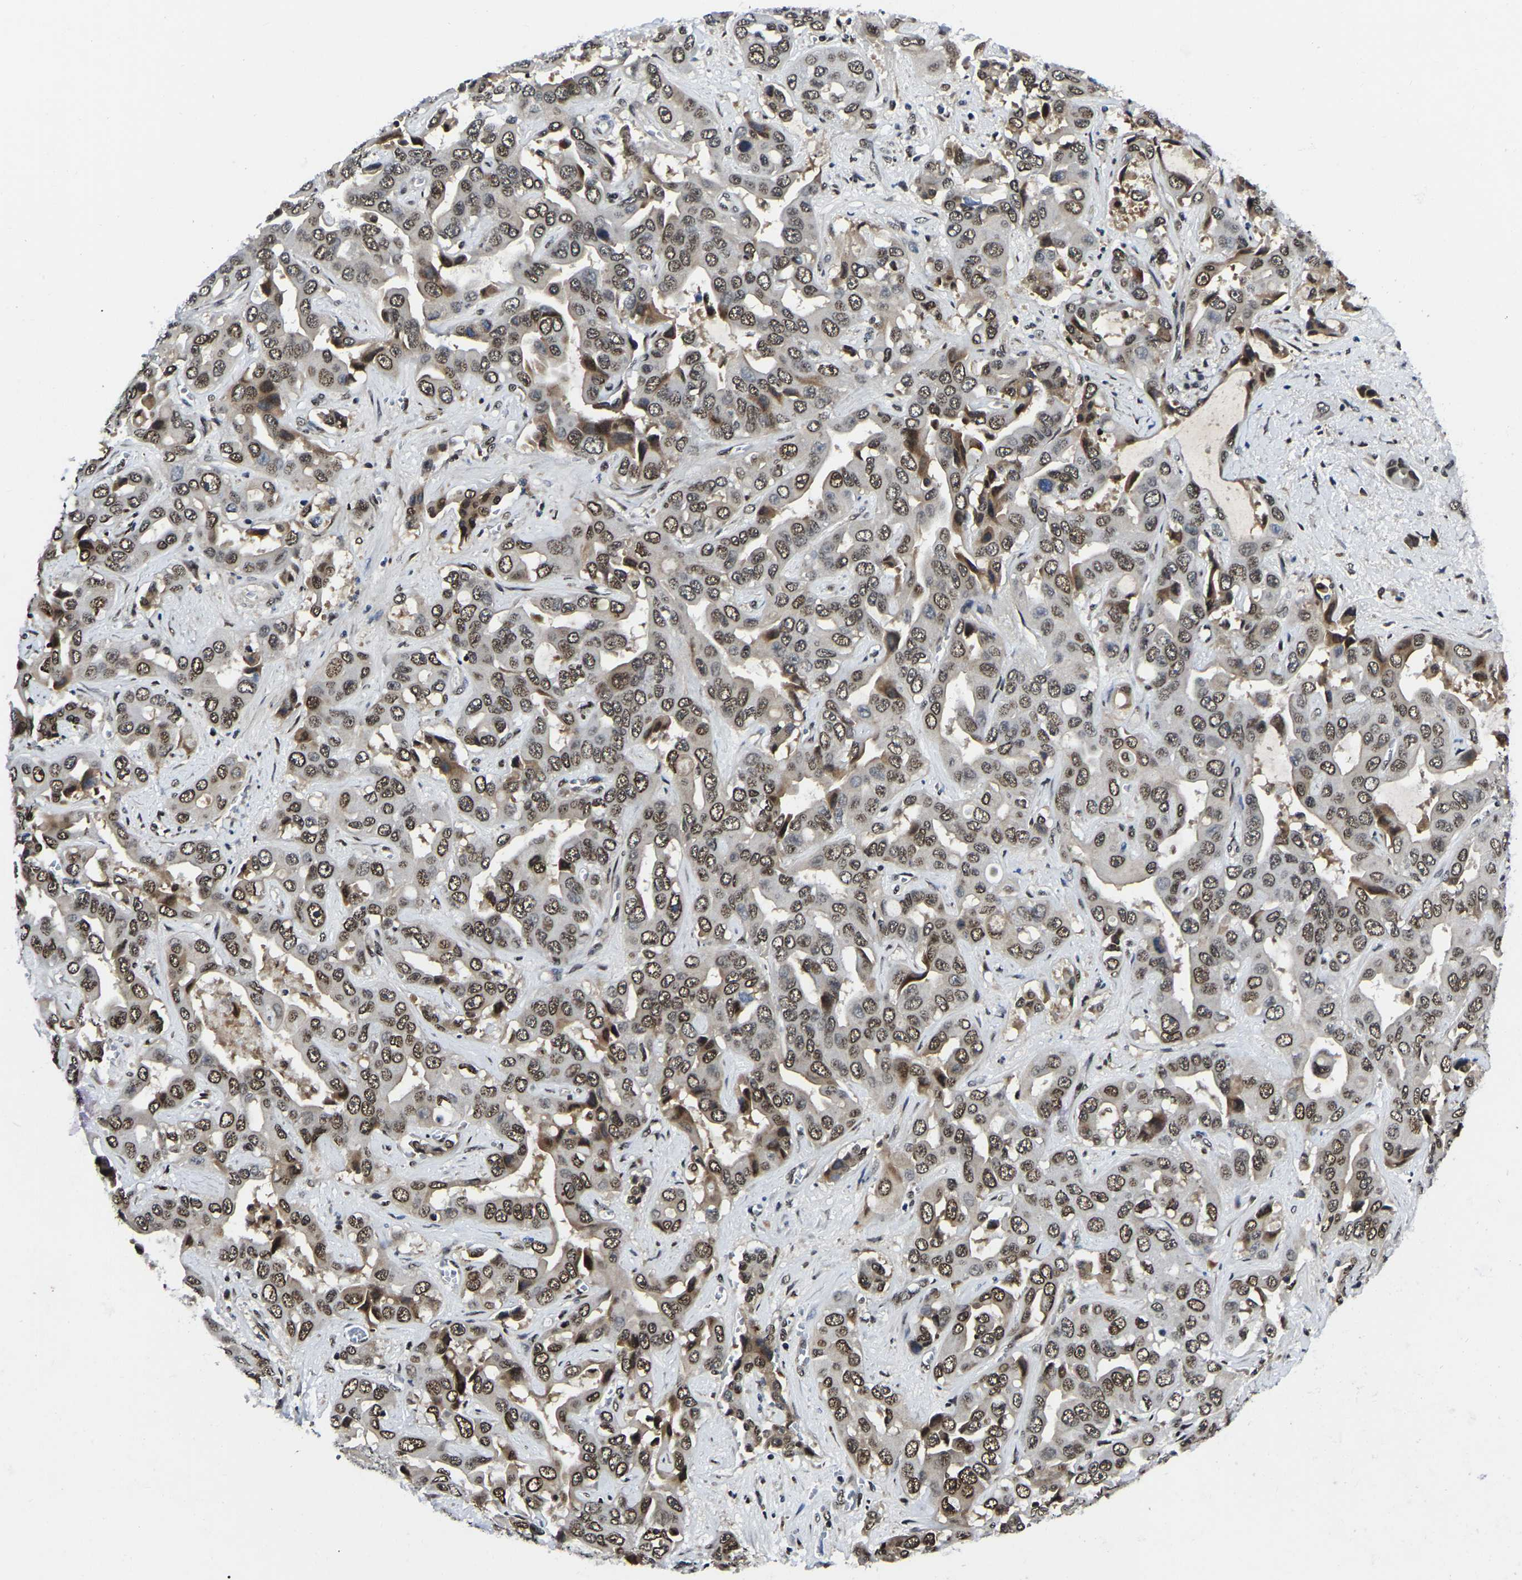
{"staining": {"intensity": "moderate", "quantity": ">75%", "location": "nuclear"}, "tissue": "liver cancer", "cell_type": "Tumor cells", "image_type": "cancer", "snomed": [{"axis": "morphology", "description": "Cholangiocarcinoma"}, {"axis": "topography", "description": "Liver"}], "caption": "Immunohistochemistry photomicrograph of human liver cancer (cholangiocarcinoma) stained for a protein (brown), which displays medium levels of moderate nuclear positivity in about >75% of tumor cells.", "gene": "TRIM35", "patient": {"sex": "female", "age": 52}}